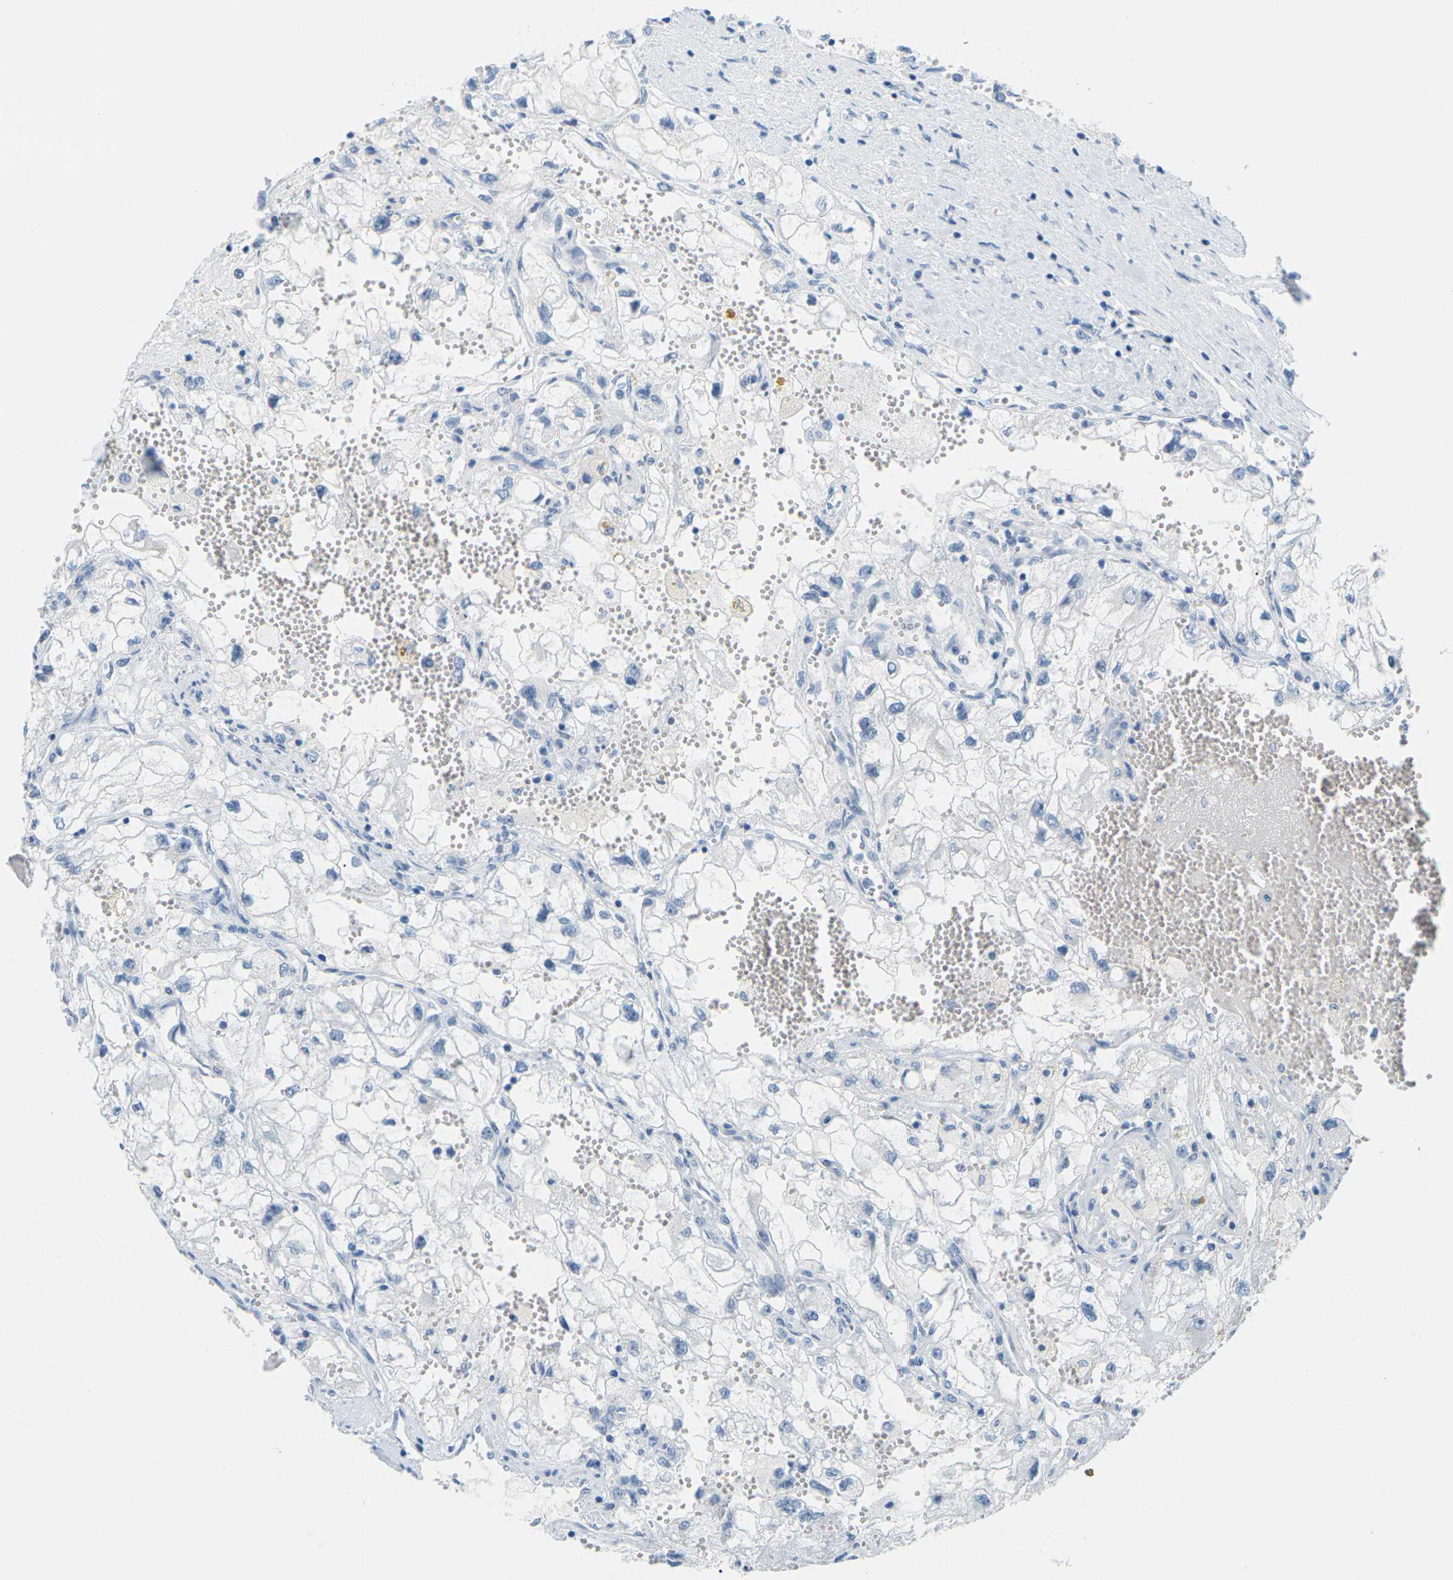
{"staining": {"intensity": "negative", "quantity": "none", "location": "none"}, "tissue": "renal cancer", "cell_type": "Tumor cells", "image_type": "cancer", "snomed": [{"axis": "morphology", "description": "Adenocarcinoma, NOS"}, {"axis": "topography", "description": "Kidney"}], "caption": "Immunohistochemical staining of renal adenocarcinoma demonstrates no significant positivity in tumor cells.", "gene": "SLC12A1", "patient": {"sex": "female", "age": 70}}